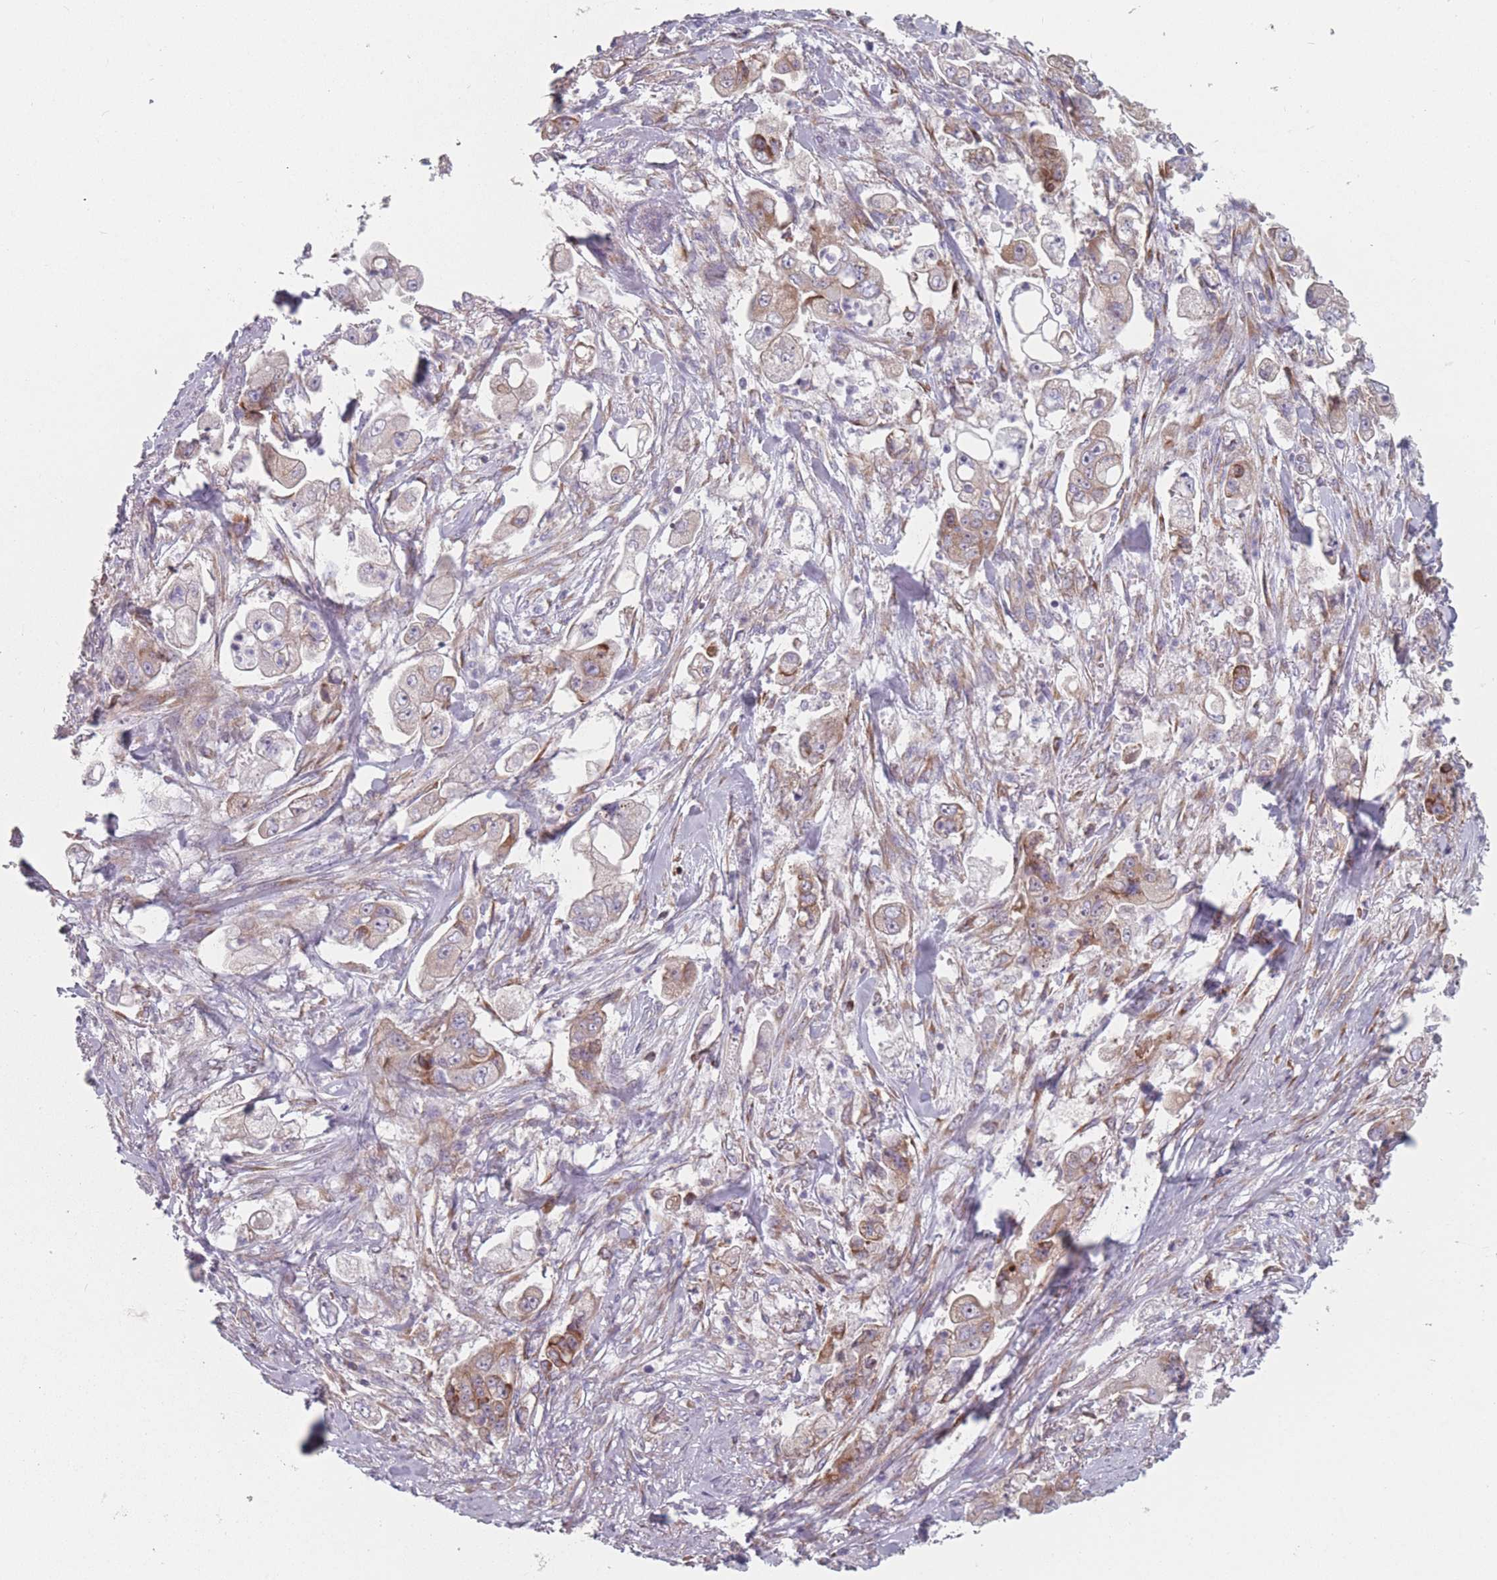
{"staining": {"intensity": "moderate", "quantity": ">75%", "location": "cytoplasmic/membranous"}, "tissue": "stomach cancer", "cell_type": "Tumor cells", "image_type": "cancer", "snomed": [{"axis": "morphology", "description": "Adenocarcinoma, NOS"}, {"axis": "topography", "description": "Stomach"}], "caption": "Tumor cells demonstrate moderate cytoplasmic/membranous staining in about >75% of cells in adenocarcinoma (stomach).", "gene": "CACNG5", "patient": {"sex": "male", "age": 62}}